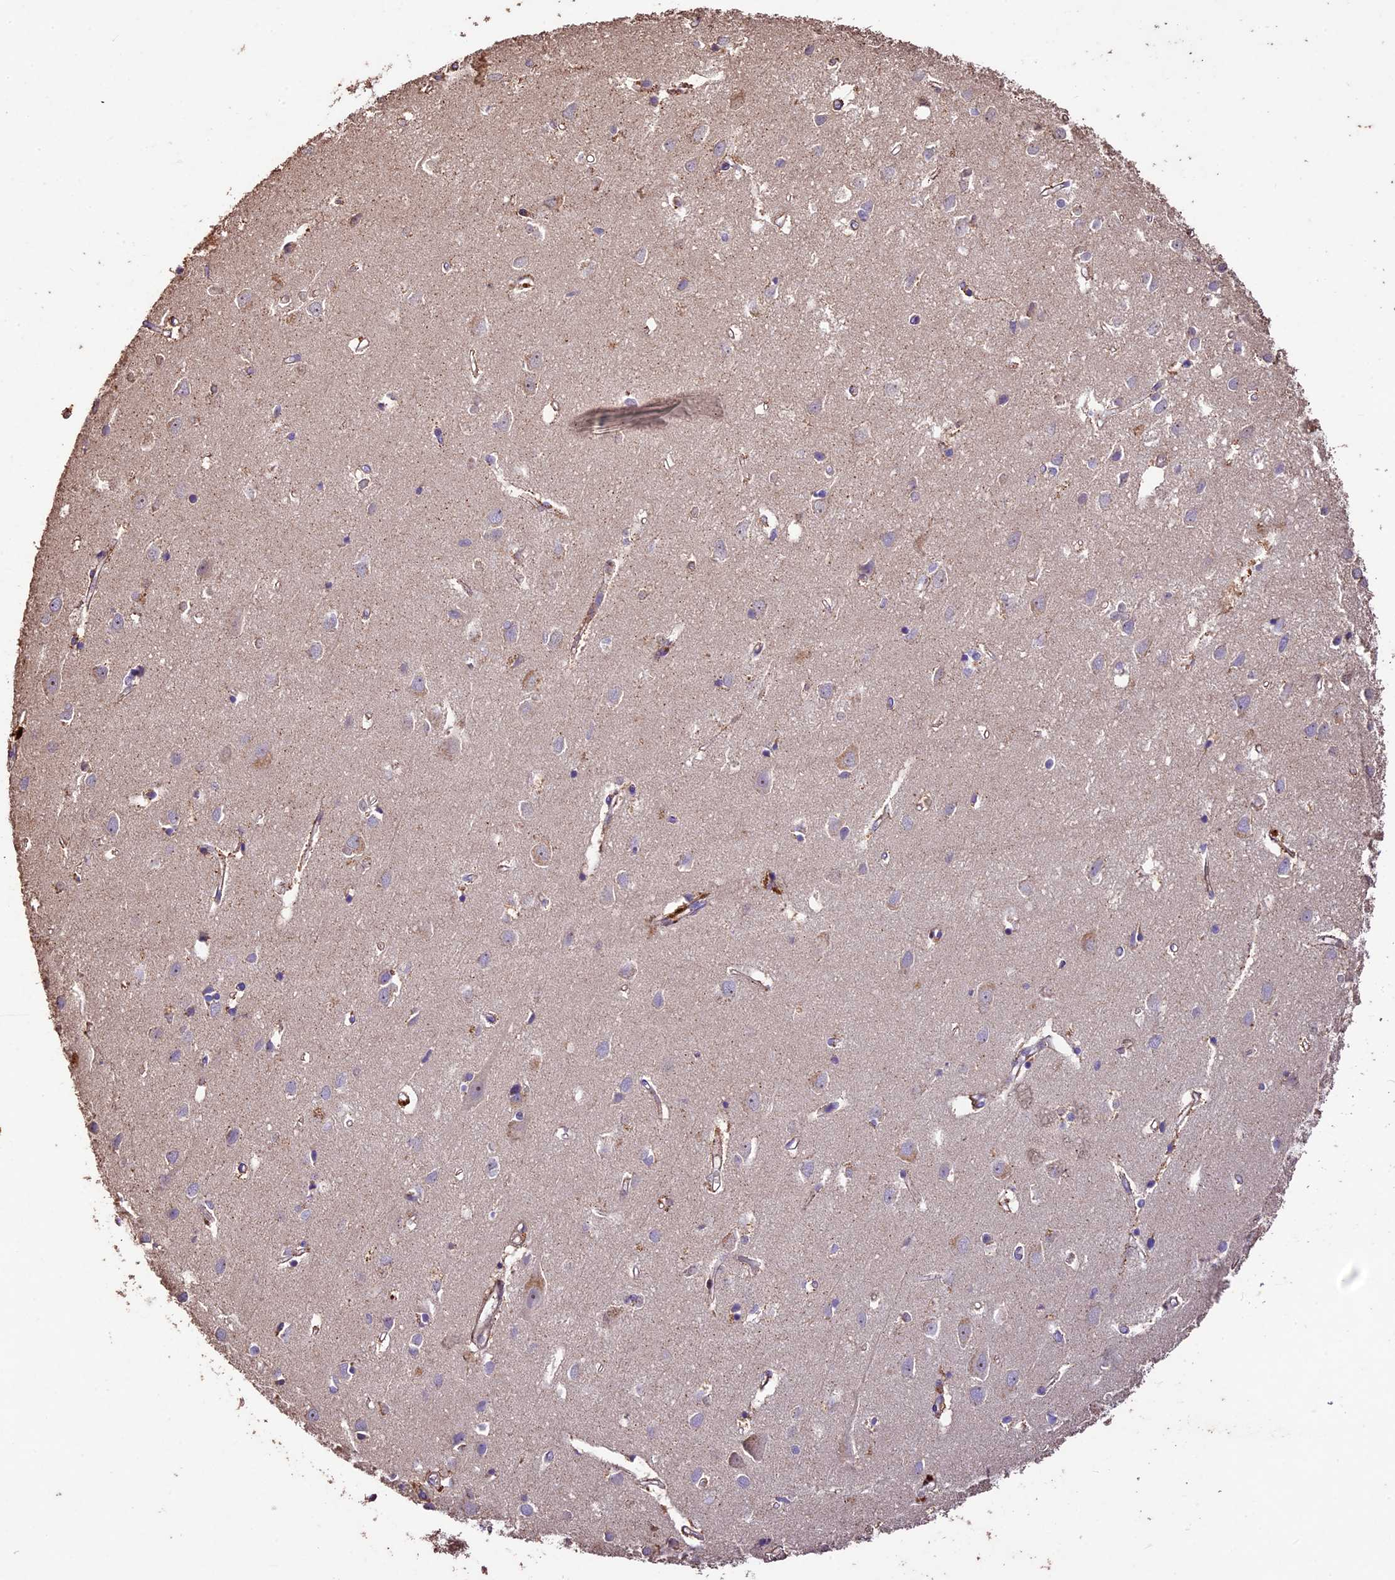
{"staining": {"intensity": "weak", "quantity": "25%-75%", "location": "cytoplasmic/membranous"}, "tissue": "cerebral cortex", "cell_type": "Endothelial cells", "image_type": "normal", "snomed": [{"axis": "morphology", "description": "Normal tissue, NOS"}, {"axis": "topography", "description": "Cerebral cortex"}], "caption": "Immunohistochemistry (DAB) staining of normal cerebral cortex shows weak cytoplasmic/membranous protein positivity in about 25%-75% of endothelial cells.", "gene": "CRLF1", "patient": {"sex": "female", "age": 64}}